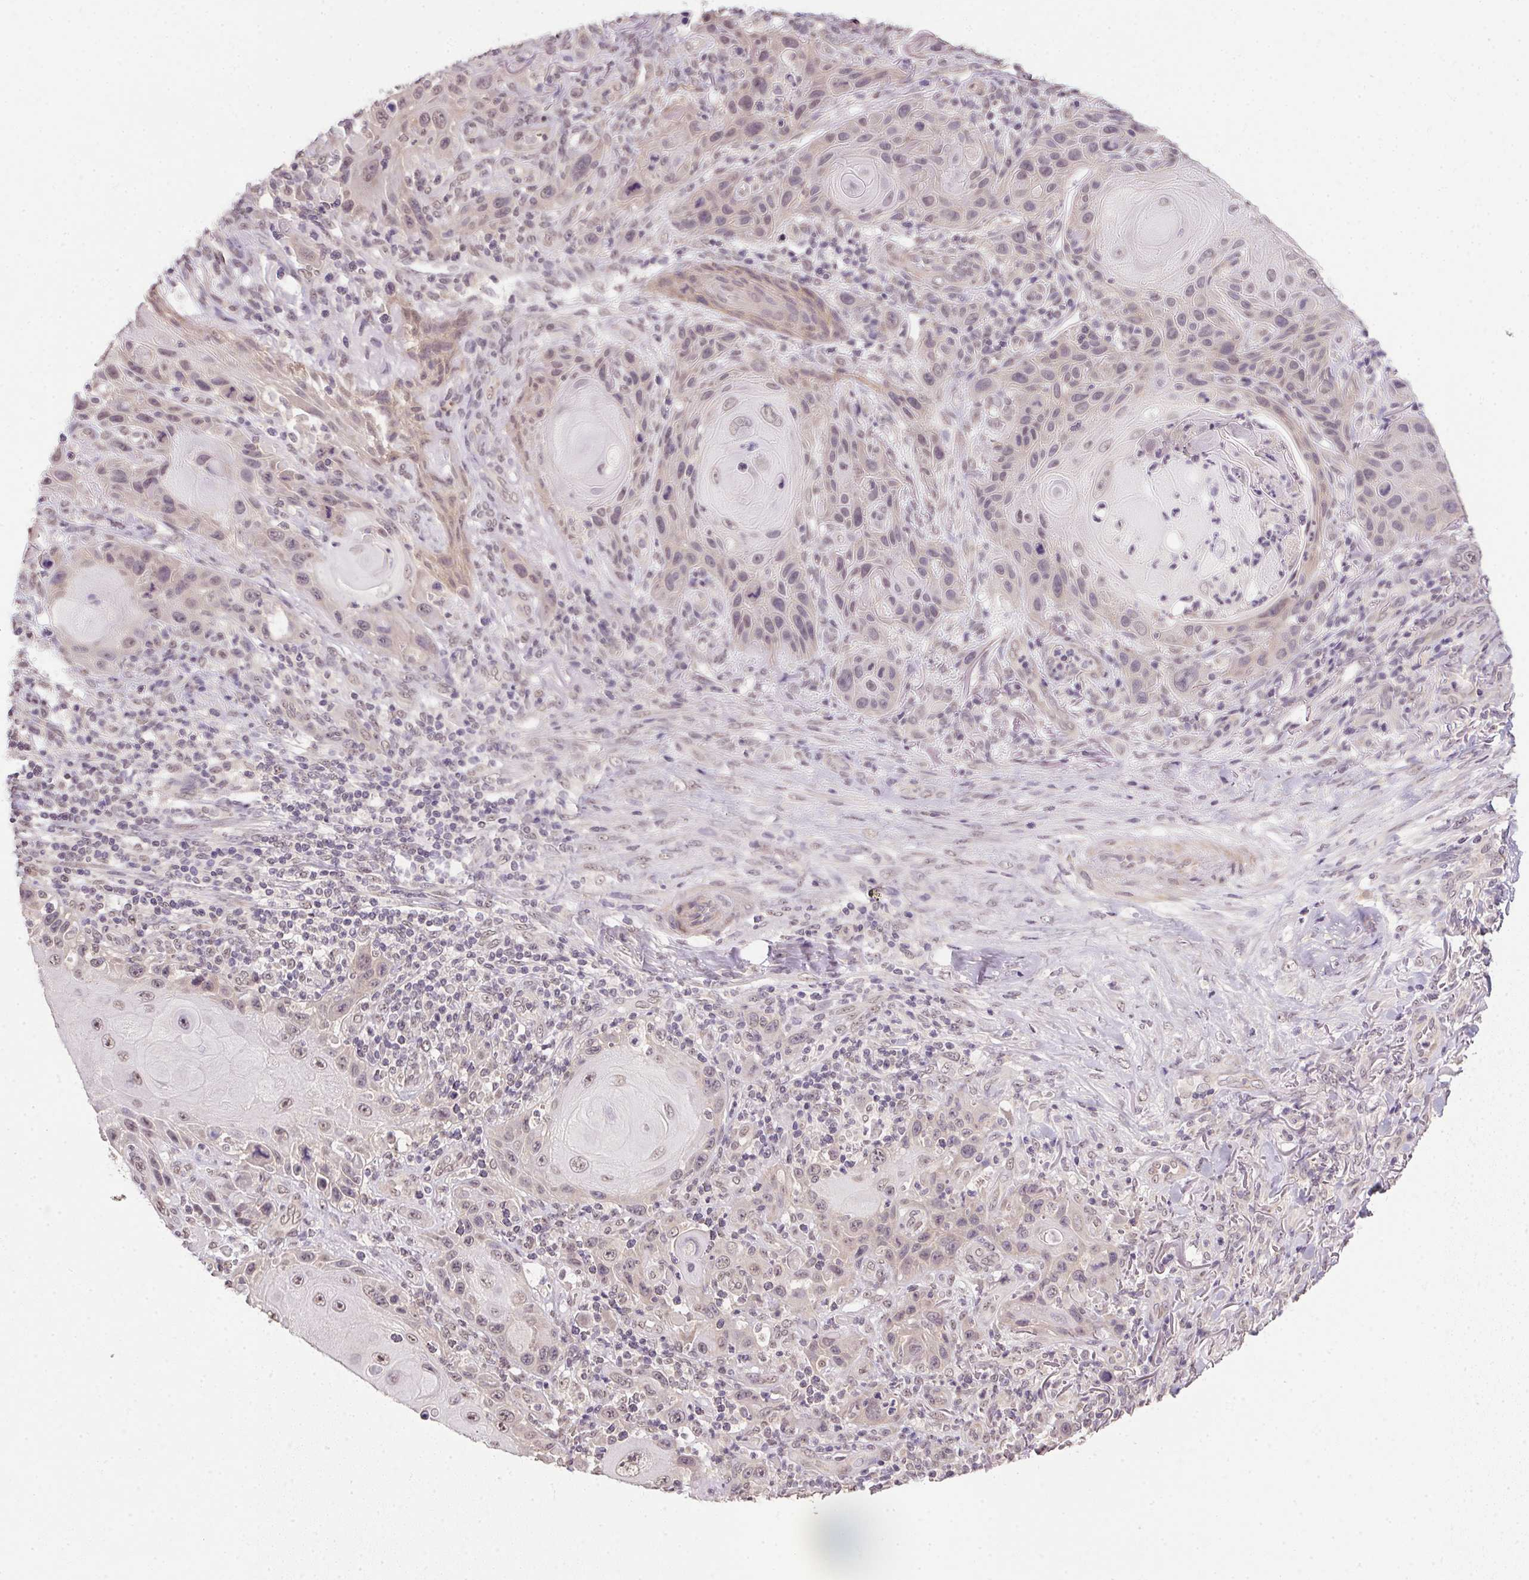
{"staining": {"intensity": "weak", "quantity": "25%-75%", "location": "cytoplasmic/membranous,nuclear"}, "tissue": "skin cancer", "cell_type": "Tumor cells", "image_type": "cancer", "snomed": [{"axis": "morphology", "description": "Squamous cell carcinoma, NOS"}, {"axis": "topography", "description": "Skin"}], "caption": "Tumor cells demonstrate low levels of weak cytoplasmic/membranous and nuclear staining in approximately 25%-75% of cells in human skin cancer (squamous cell carcinoma).", "gene": "PPP4R4", "patient": {"sex": "female", "age": 94}}